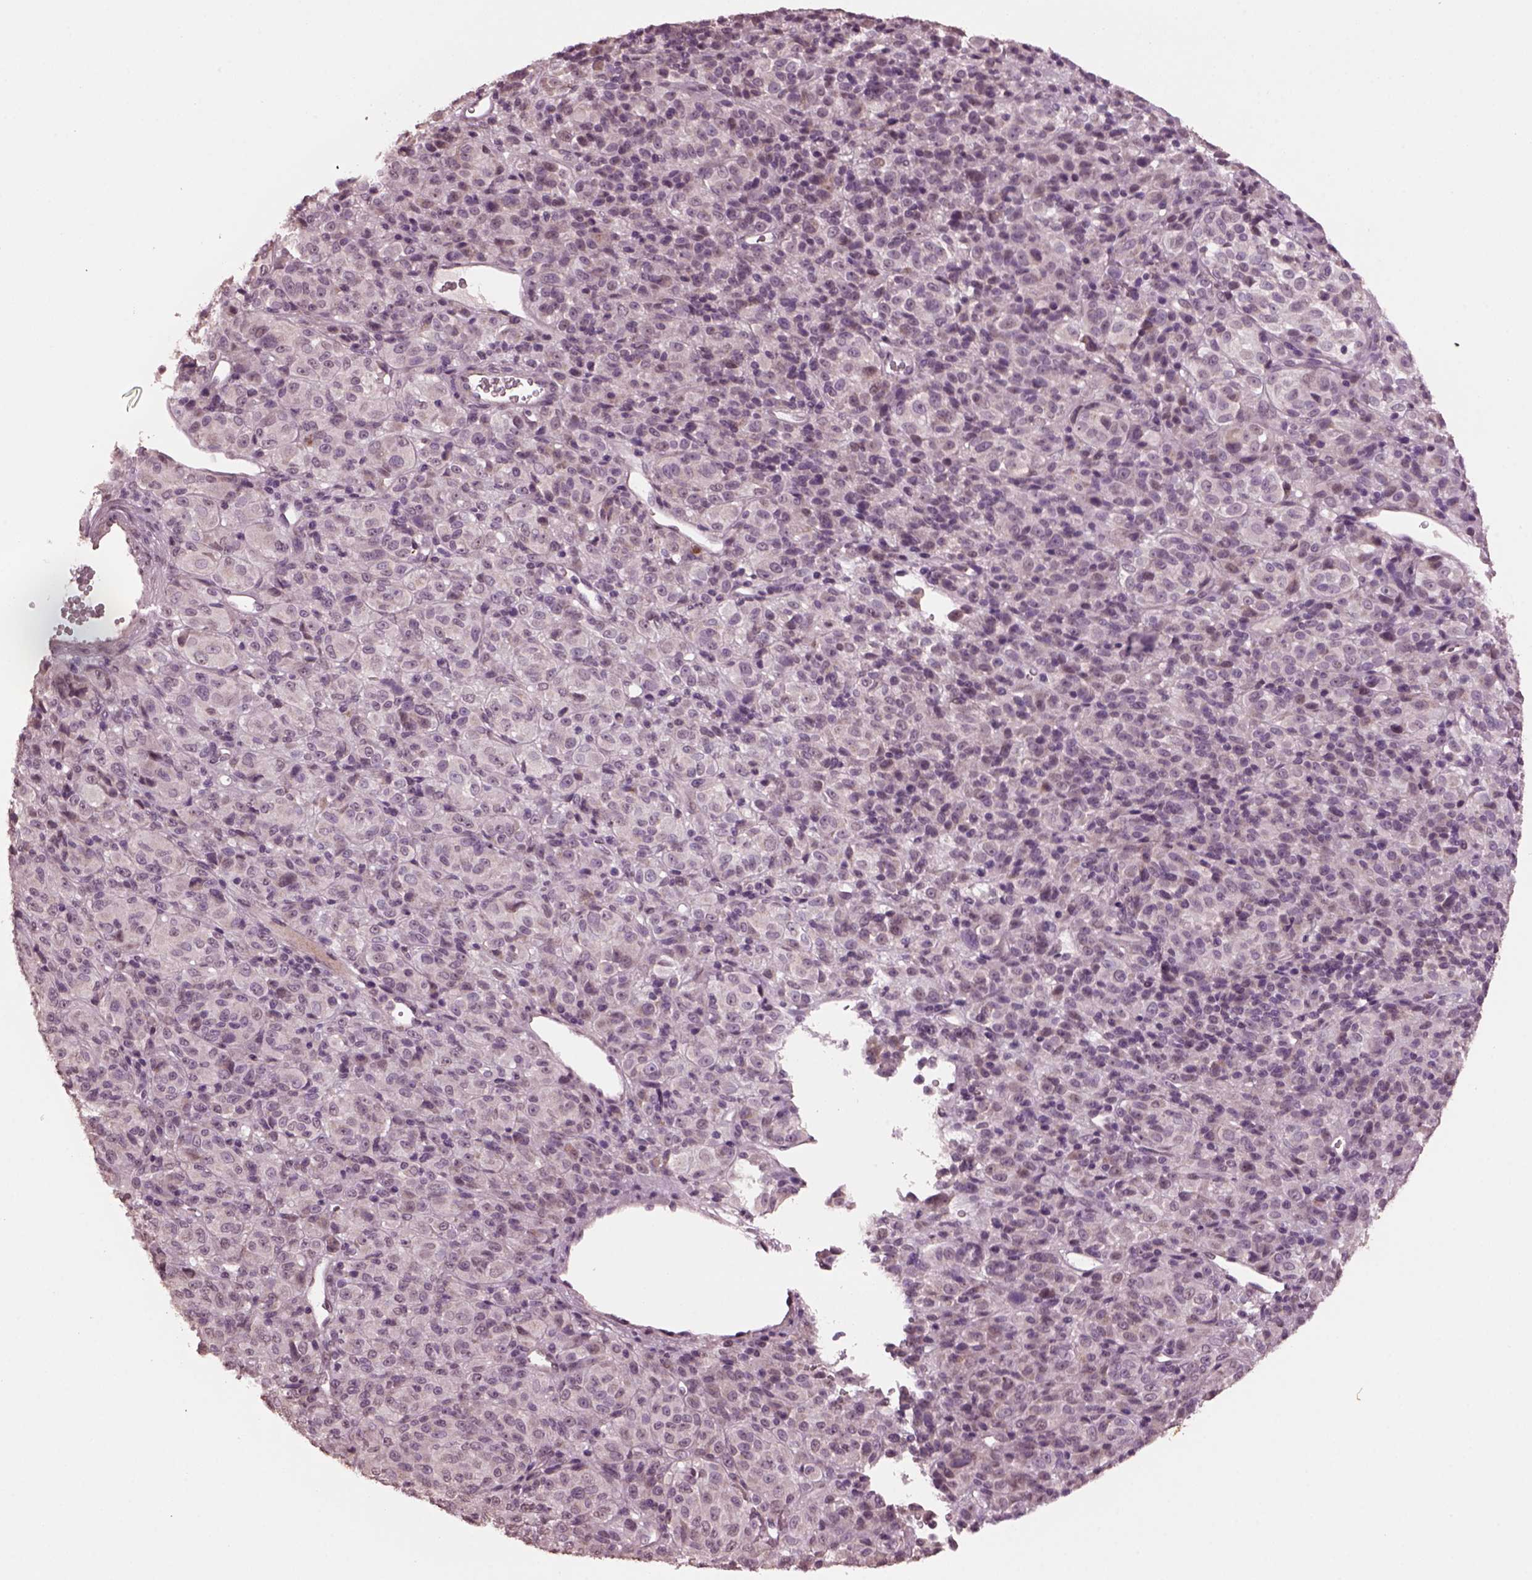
{"staining": {"intensity": "negative", "quantity": "none", "location": "none"}, "tissue": "melanoma", "cell_type": "Tumor cells", "image_type": "cancer", "snomed": [{"axis": "morphology", "description": "Malignant melanoma, Metastatic site"}, {"axis": "topography", "description": "Brain"}], "caption": "The IHC histopathology image has no significant expression in tumor cells of melanoma tissue.", "gene": "IL18RAP", "patient": {"sex": "female", "age": 56}}